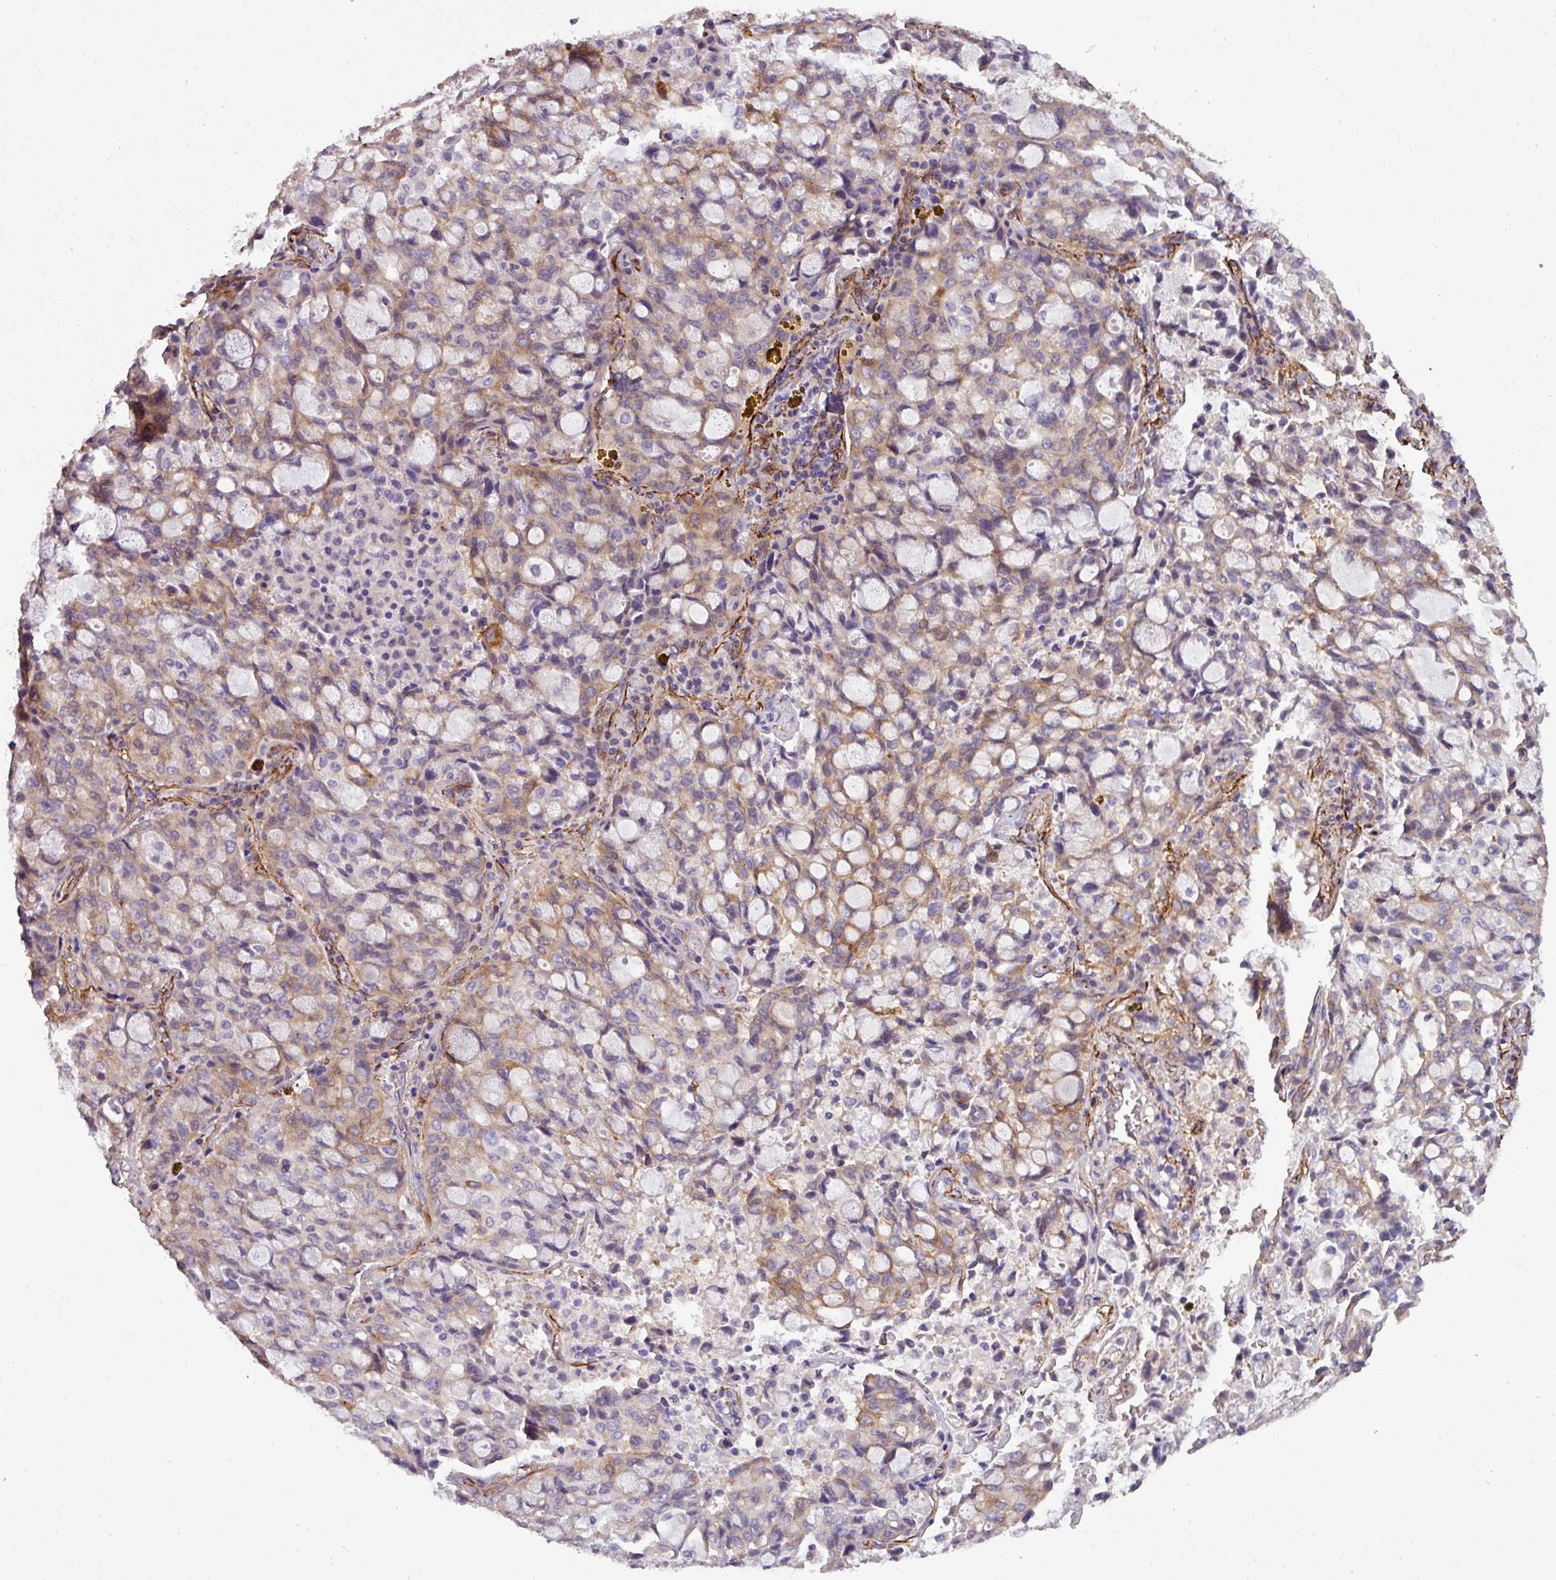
{"staining": {"intensity": "moderate", "quantity": "<25%", "location": "cytoplasmic/membranous"}, "tissue": "lung cancer", "cell_type": "Tumor cells", "image_type": "cancer", "snomed": [{"axis": "morphology", "description": "Adenocarcinoma, NOS"}, {"axis": "topography", "description": "Lung"}], "caption": "Human lung adenocarcinoma stained with a protein marker displays moderate staining in tumor cells.", "gene": "PARD6A", "patient": {"sex": "female", "age": 44}}